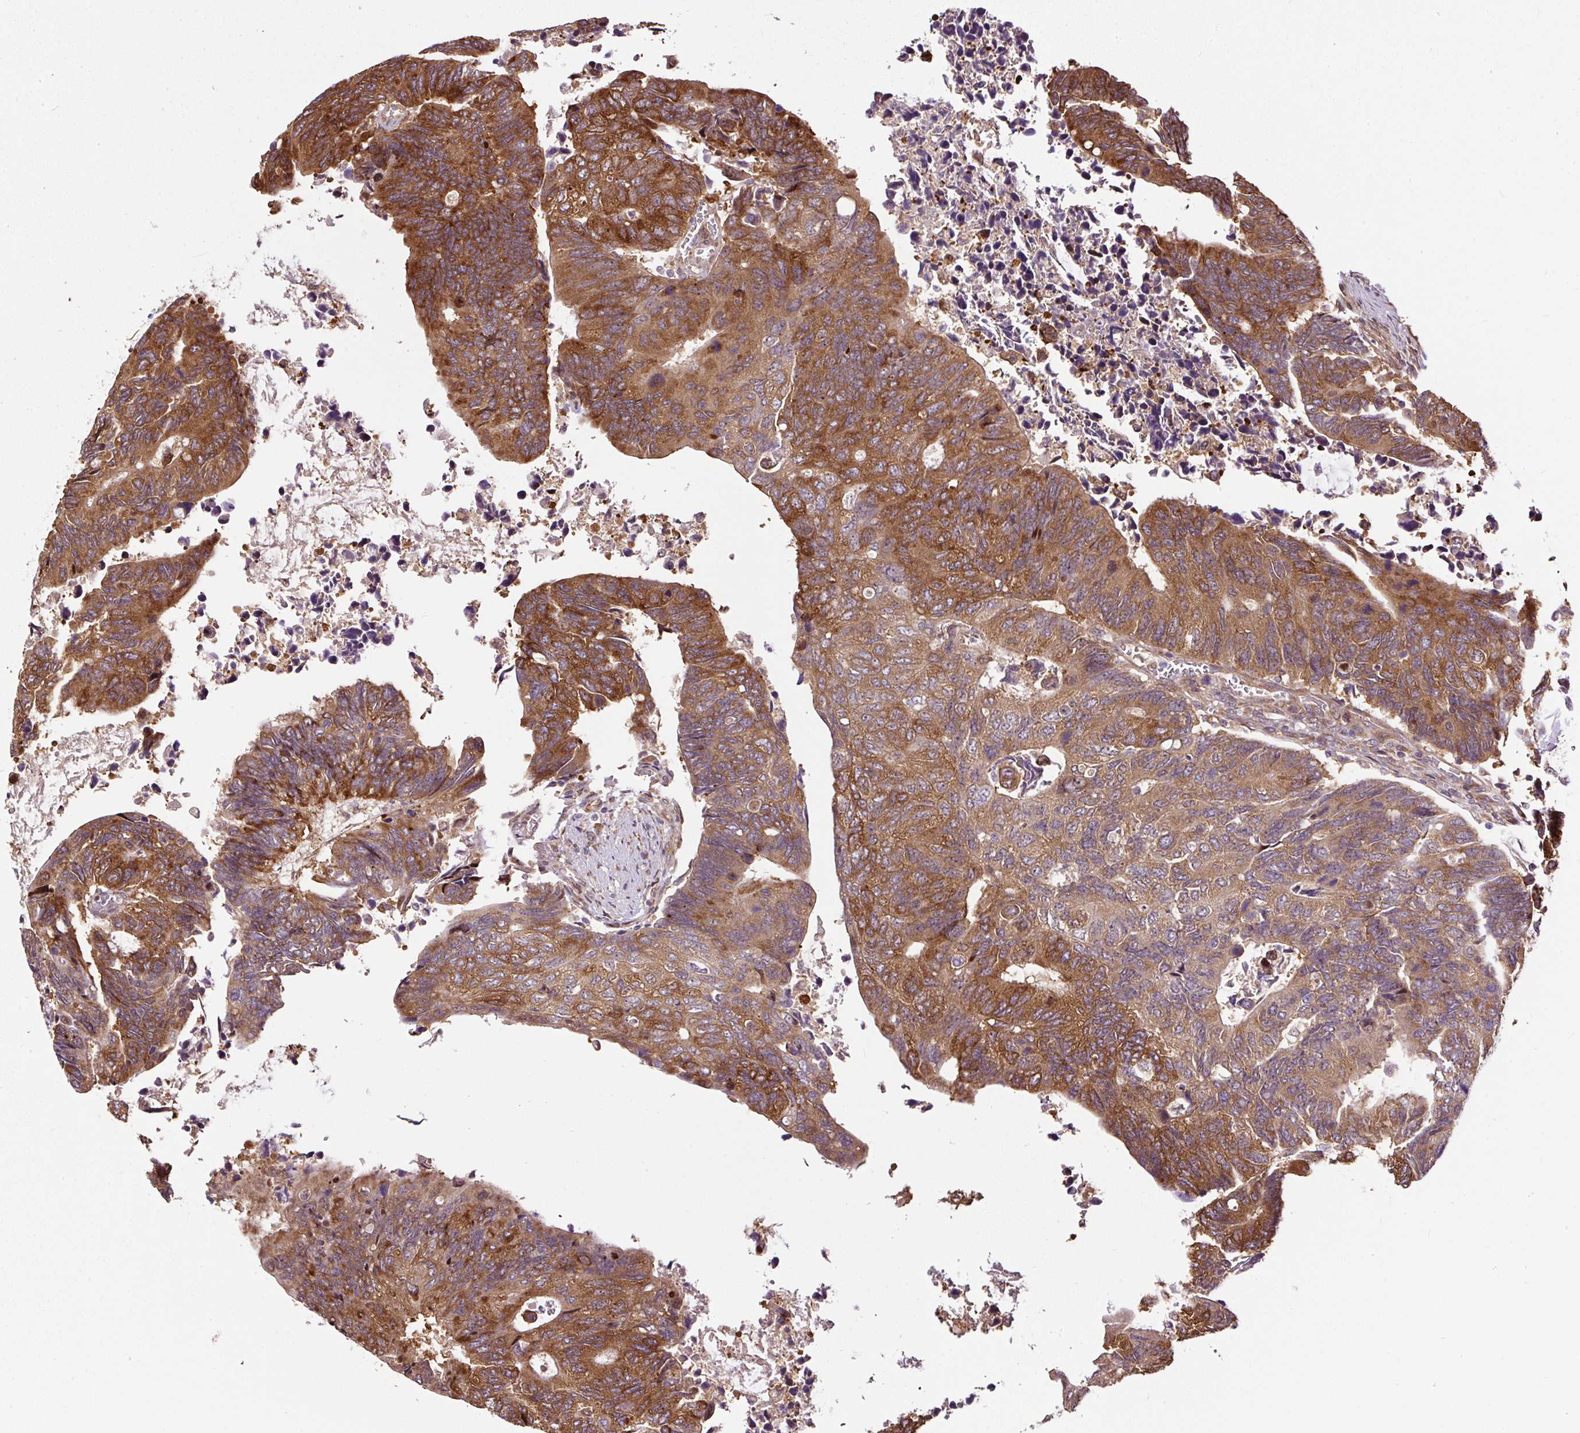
{"staining": {"intensity": "moderate", "quantity": ">75%", "location": "cytoplasmic/membranous"}, "tissue": "colorectal cancer", "cell_type": "Tumor cells", "image_type": "cancer", "snomed": [{"axis": "morphology", "description": "Adenocarcinoma, NOS"}, {"axis": "topography", "description": "Colon"}], "caption": "Immunohistochemistry of human colorectal cancer demonstrates medium levels of moderate cytoplasmic/membranous staining in approximately >75% of tumor cells.", "gene": "KDM4E", "patient": {"sex": "male", "age": 87}}